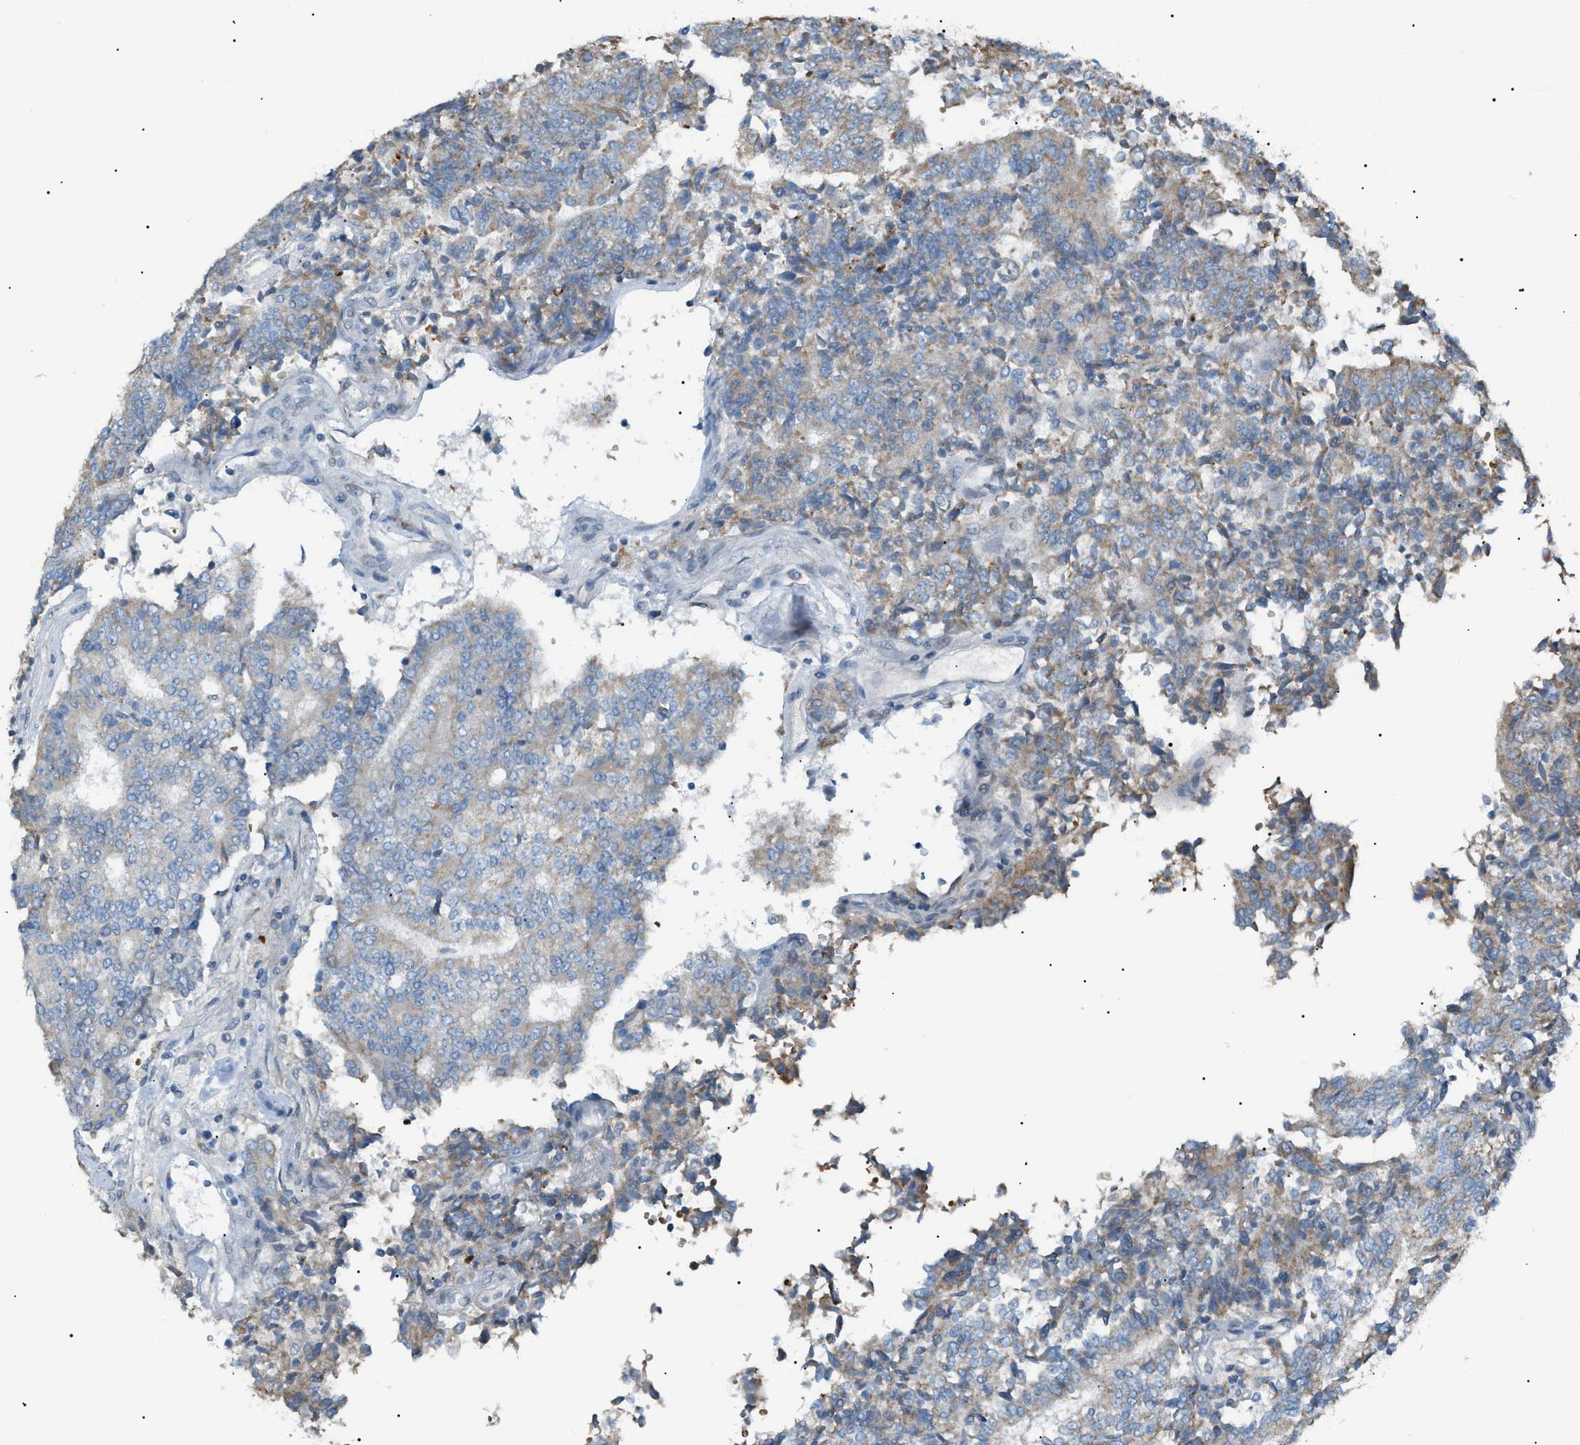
{"staining": {"intensity": "moderate", "quantity": "<25%", "location": "cytoplasmic/membranous"}, "tissue": "prostate cancer", "cell_type": "Tumor cells", "image_type": "cancer", "snomed": [{"axis": "morphology", "description": "Normal tissue, NOS"}, {"axis": "morphology", "description": "Adenocarcinoma, High grade"}, {"axis": "topography", "description": "Prostate"}, {"axis": "topography", "description": "Seminal veicle"}], "caption": "Human prostate high-grade adenocarcinoma stained with a protein marker displays moderate staining in tumor cells.", "gene": "ZNF516", "patient": {"sex": "male", "age": 55}}